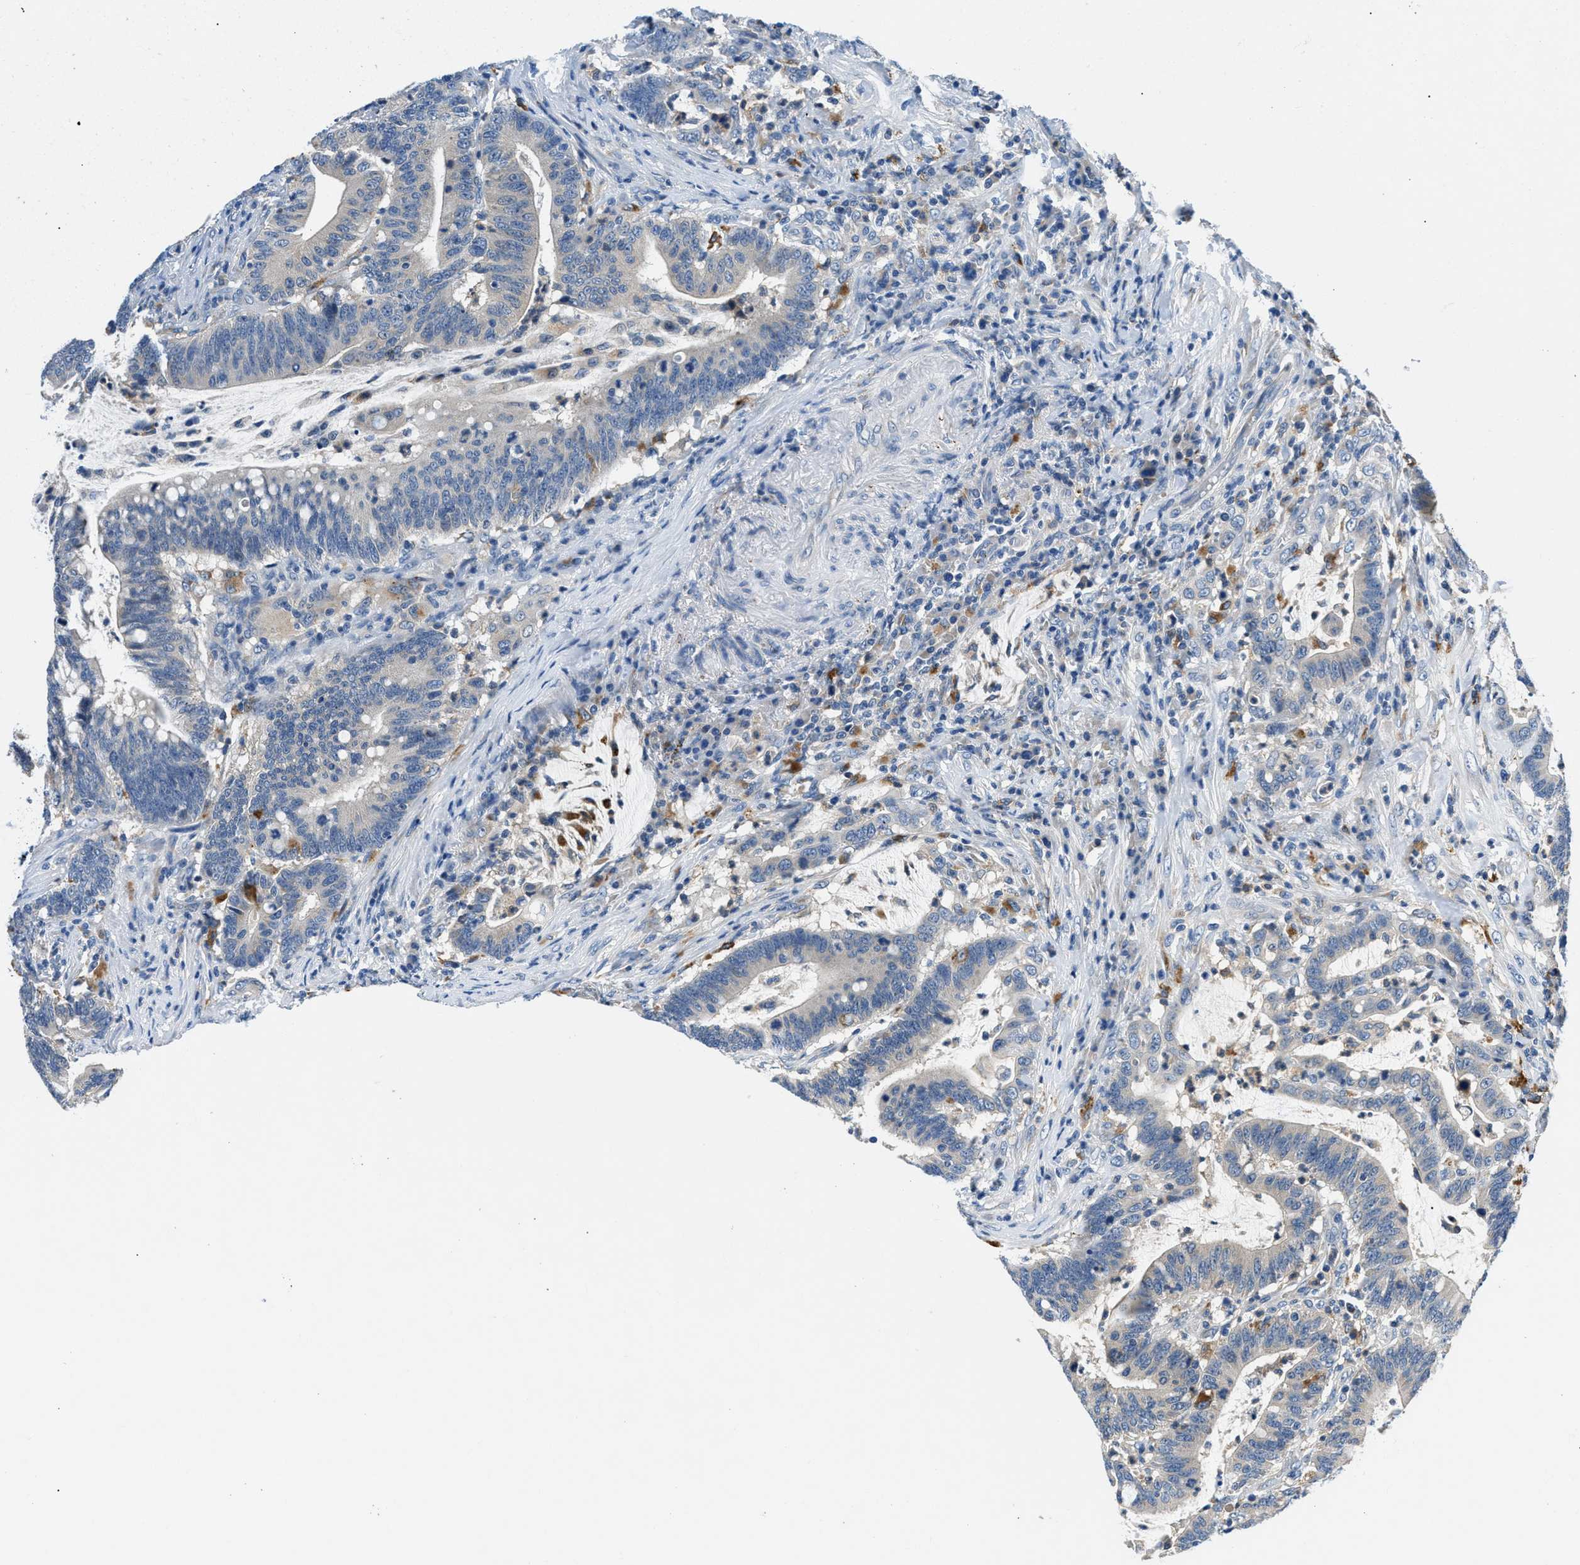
{"staining": {"intensity": "negative", "quantity": "none", "location": "none"}, "tissue": "colorectal cancer", "cell_type": "Tumor cells", "image_type": "cancer", "snomed": [{"axis": "morphology", "description": "Normal tissue, NOS"}, {"axis": "morphology", "description": "Adenocarcinoma, NOS"}, {"axis": "topography", "description": "Colon"}], "caption": "An immunohistochemistry (IHC) histopathology image of colorectal cancer is shown. There is no staining in tumor cells of colorectal cancer.", "gene": "ADGRE3", "patient": {"sex": "female", "age": 66}}